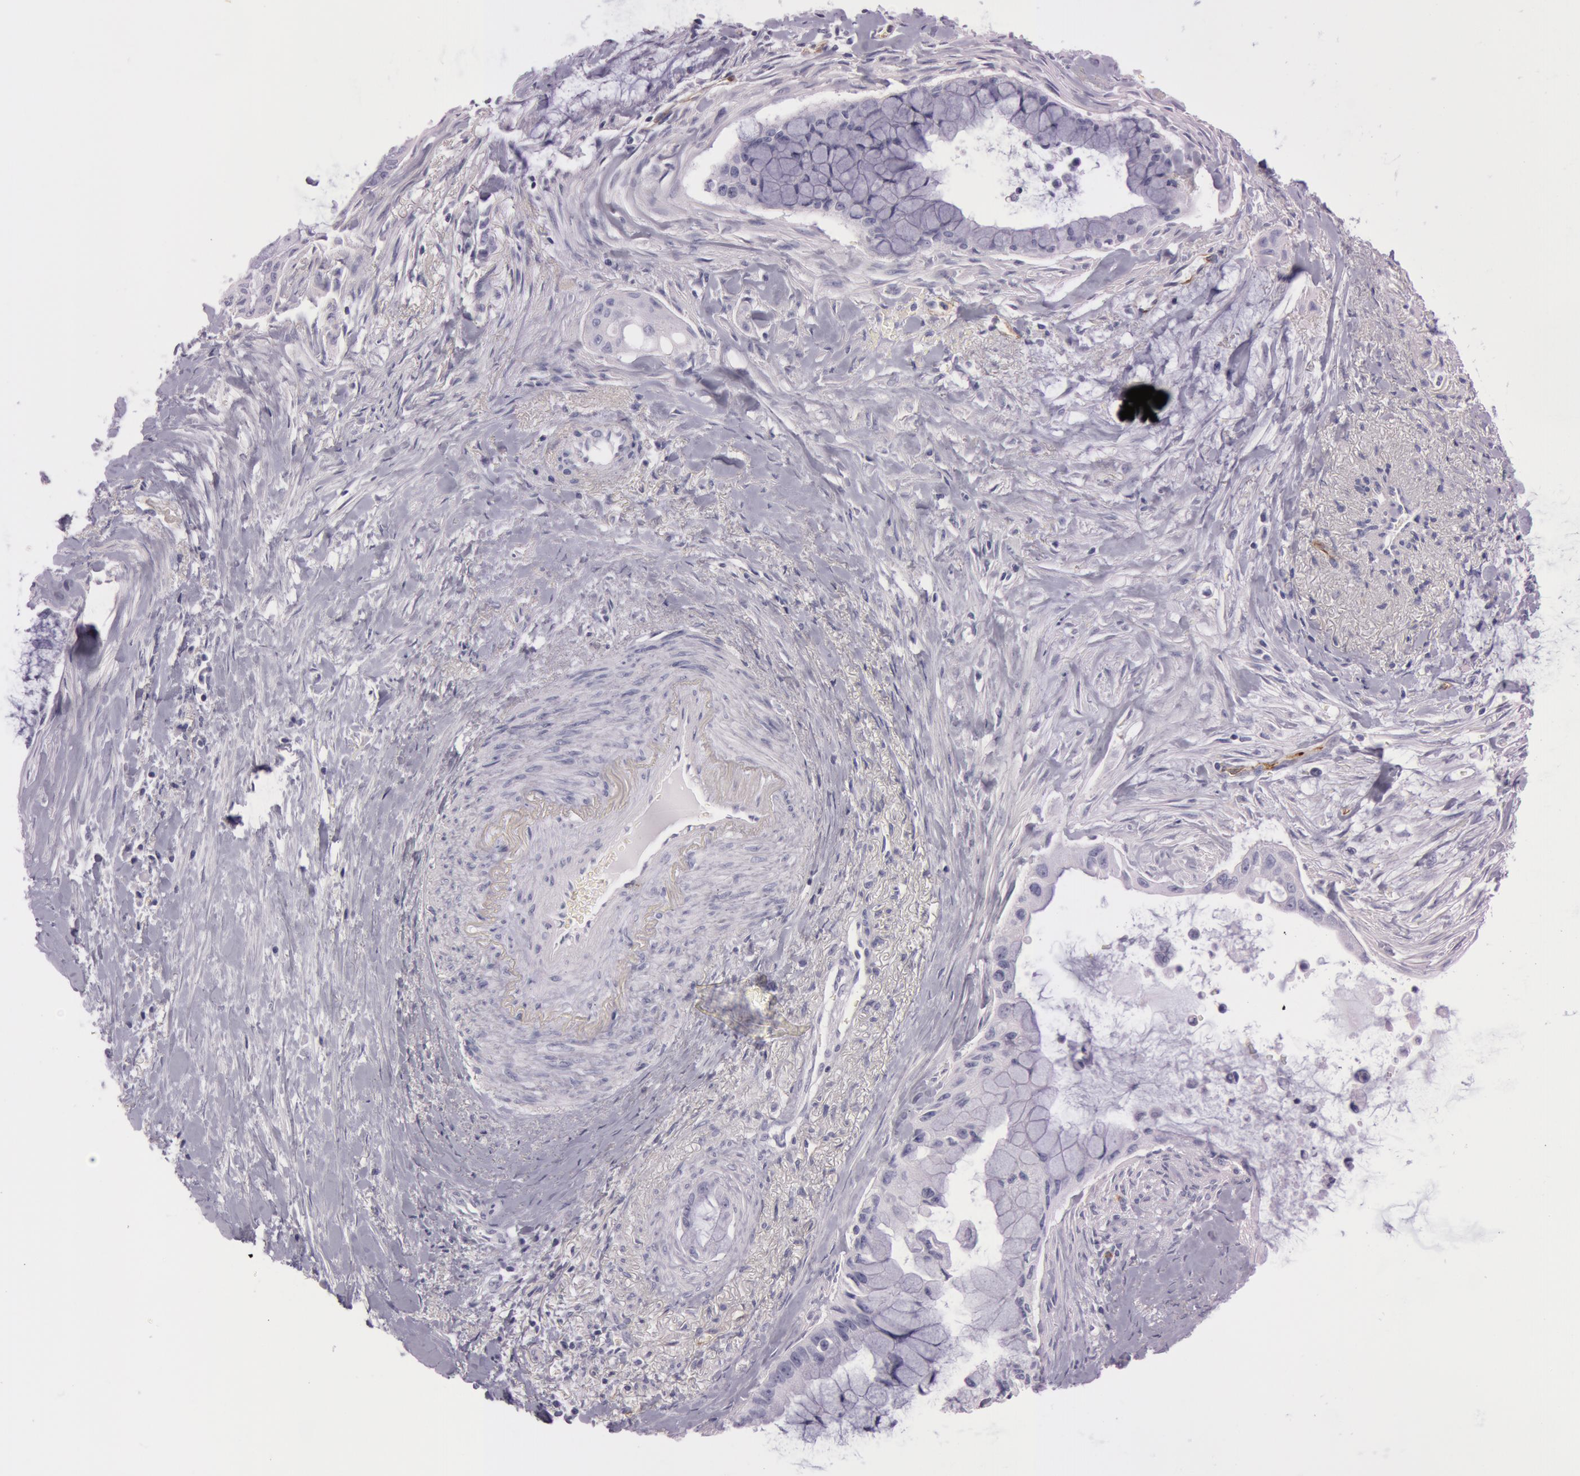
{"staining": {"intensity": "negative", "quantity": "none", "location": "none"}, "tissue": "pancreatic cancer", "cell_type": "Tumor cells", "image_type": "cancer", "snomed": [{"axis": "morphology", "description": "Adenocarcinoma, NOS"}, {"axis": "topography", "description": "Pancreas"}], "caption": "Tumor cells are negative for protein expression in human adenocarcinoma (pancreatic). Brightfield microscopy of IHC stained with DAB (brown) and hematoxylin (blue), captured at high magnification.", "gene": "FOLH1", "patient": {"sex": "male", "age": 59}}